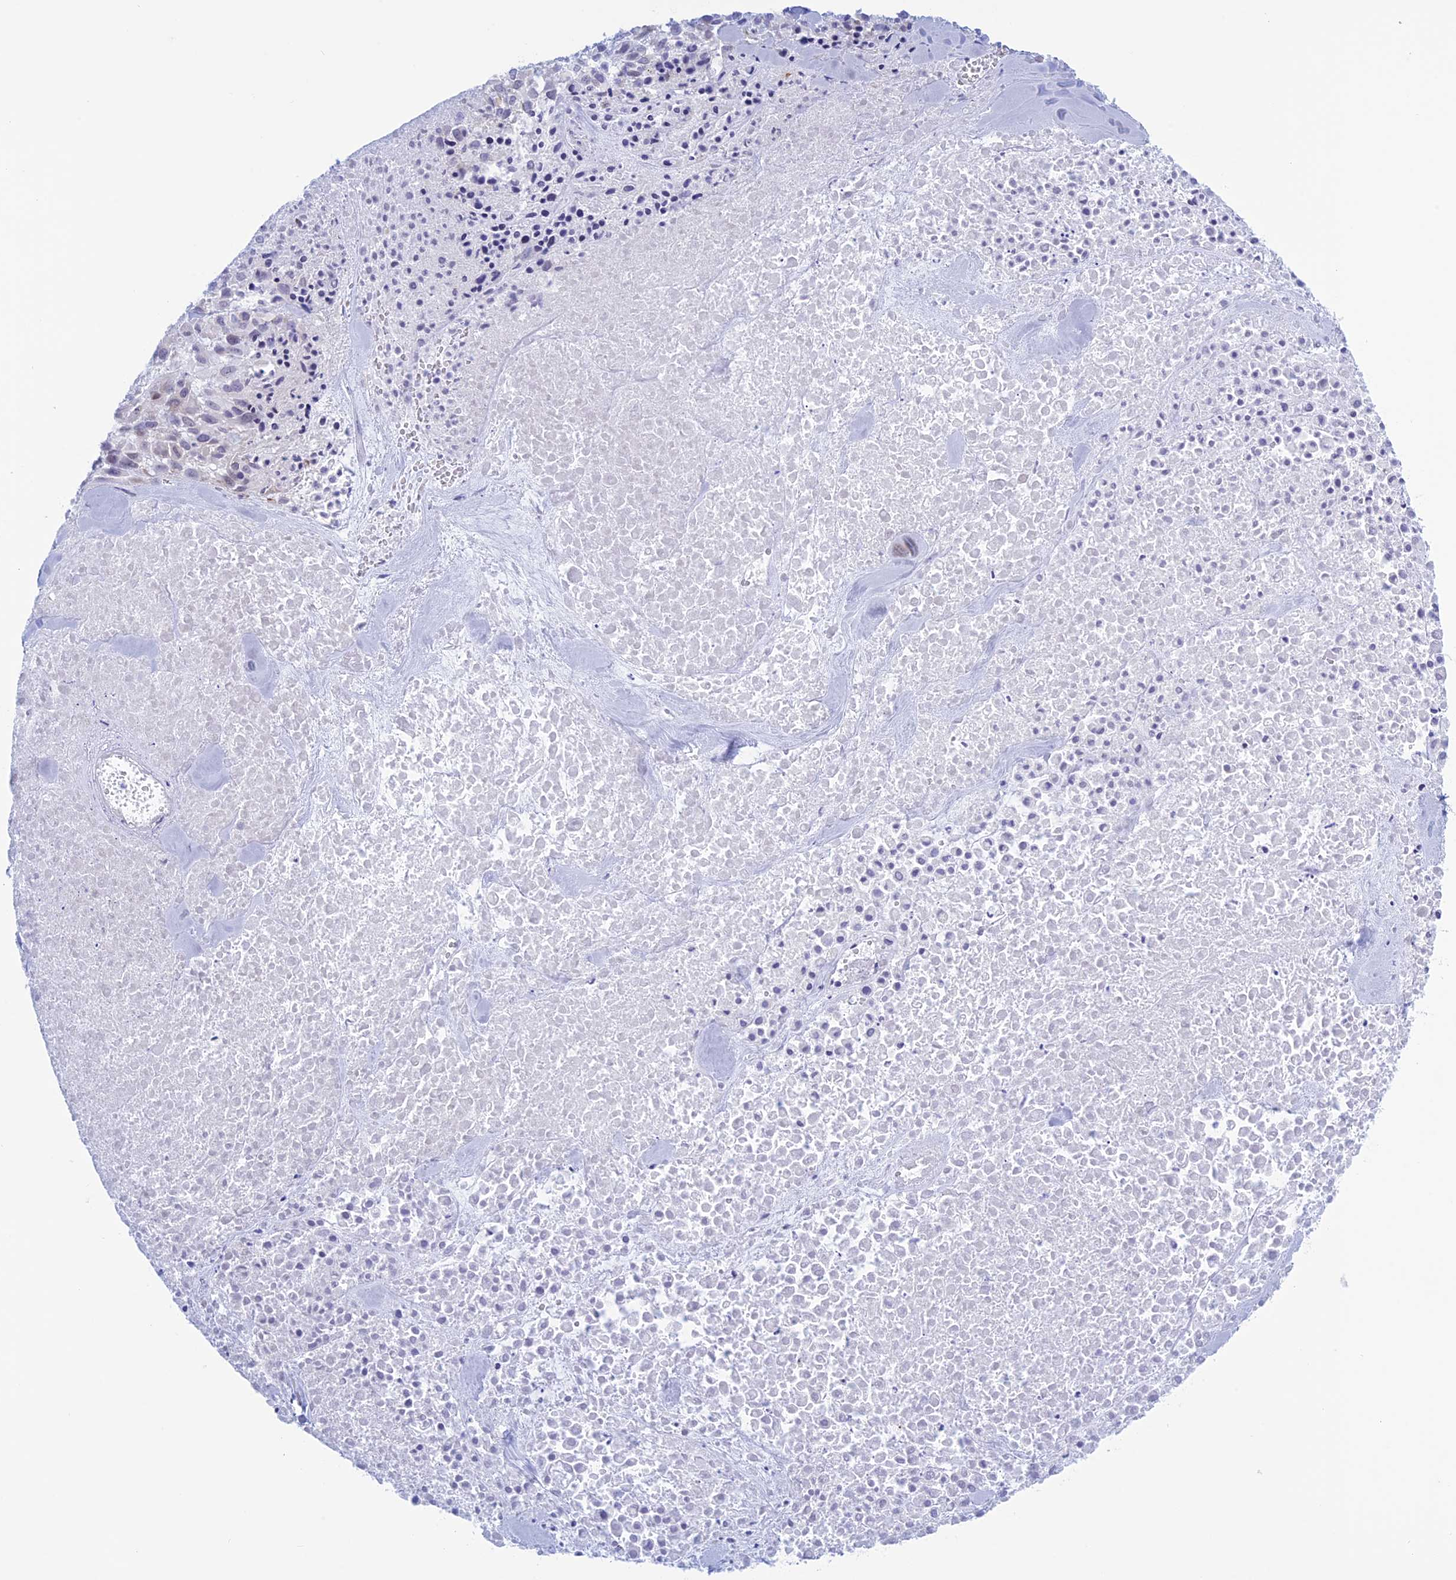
{"staining": {"intensity": "negative", "quantity": "none", "location": "none"}, "tissue": "melanoma", "cell_type": "Tumor cells", "image_type": "cancer", "snomed": [{"axis": "morphology", "description": "Malignant melanoma, Metastatic site"}, {"axis": "topography", "description": "Skin"}], "caption": "Immunohistochemical staining of human malignant melanoma (metastatic site) exhibits no significant expression in tumor cells.", "gene": "LHFPL2", "patient": {"sex": "female", "age": 81}}